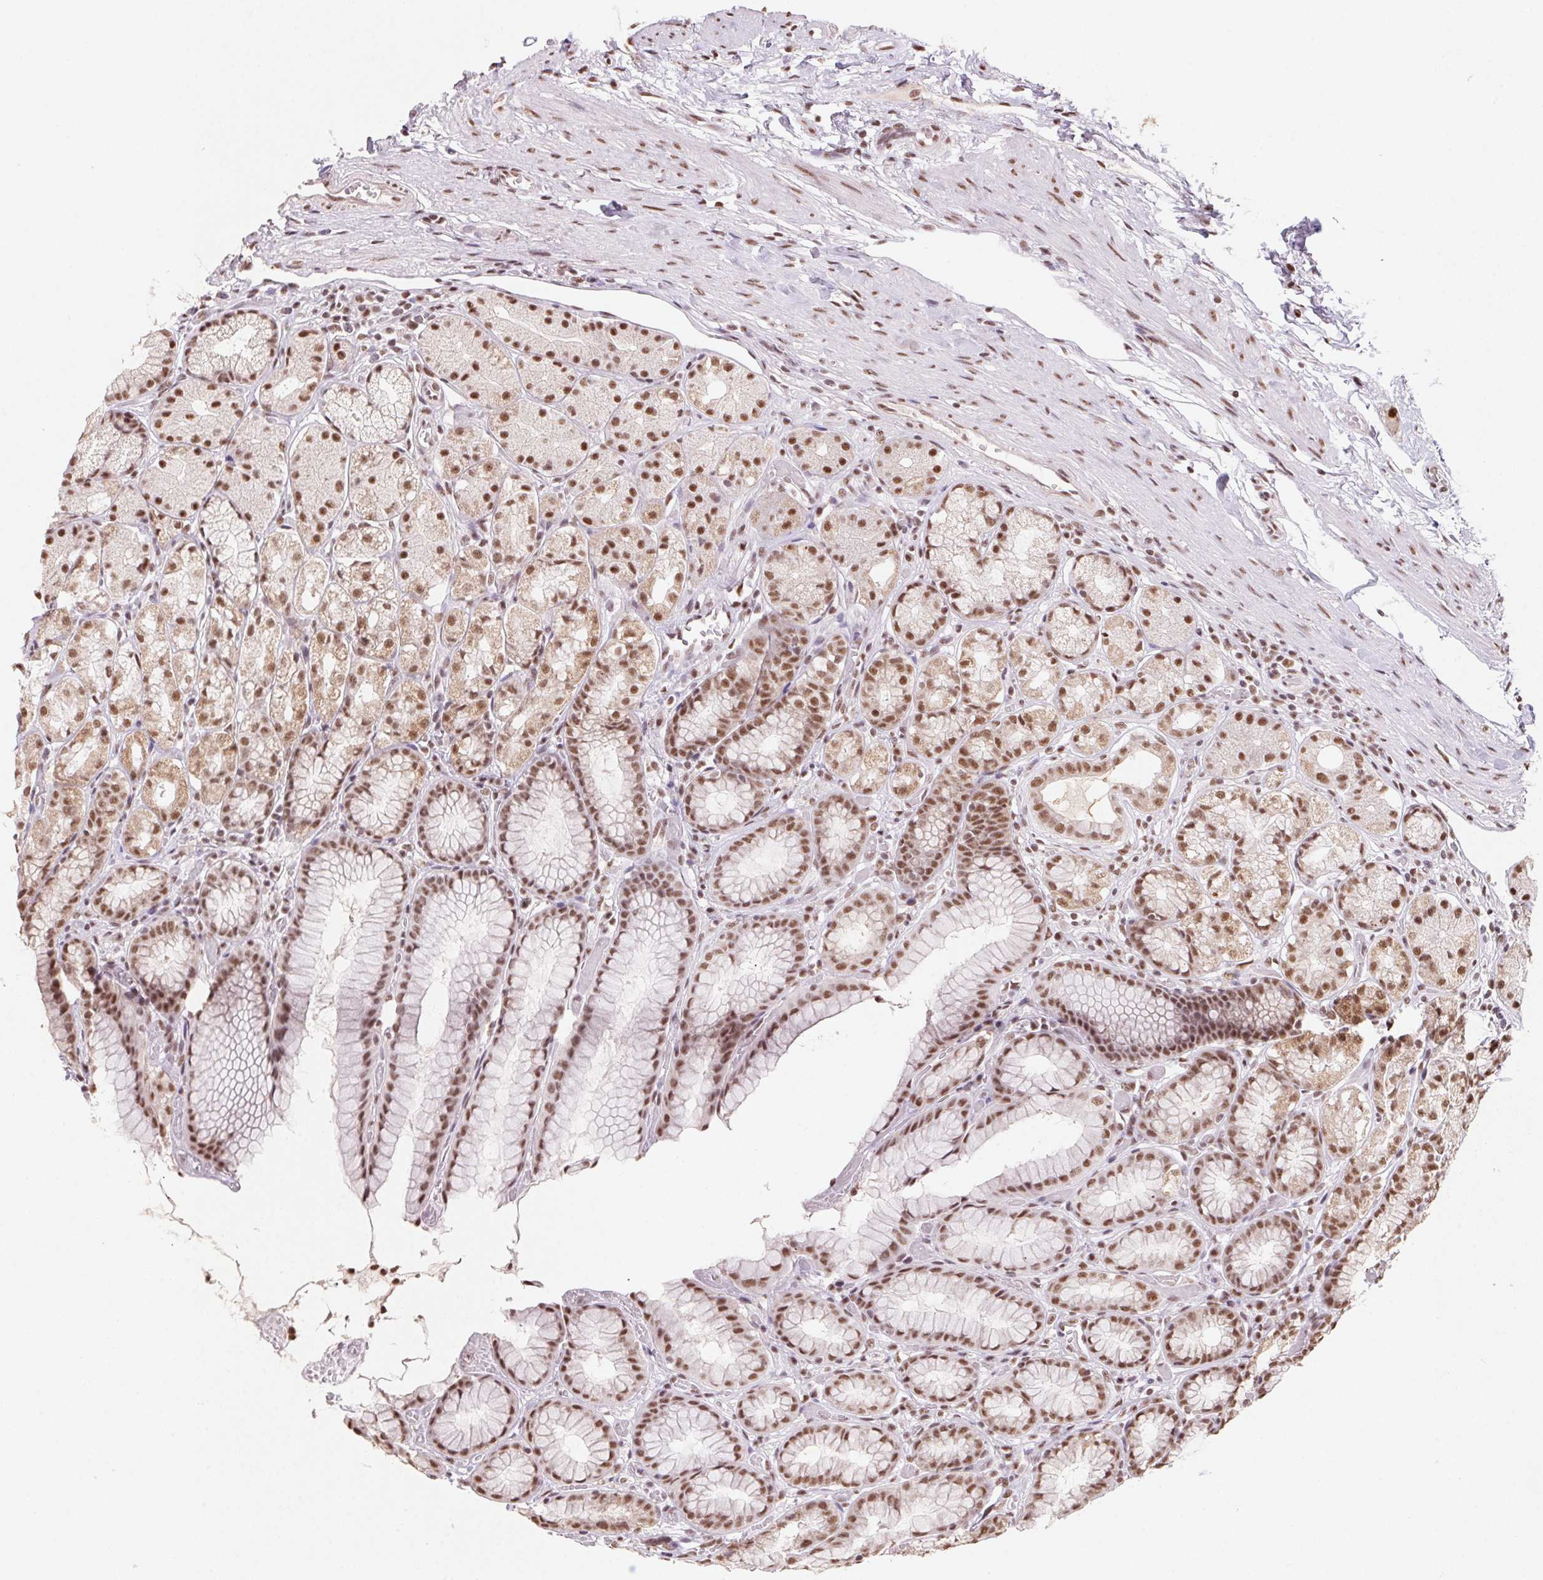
{"staining": {"intensity": "moderate", "quantity": ">75%", "location": "cytoplasmic/membranous,nuclear"}, "tissue": "stomach", "cell_type": "Glandular cells", "image_type": "normal", "snomed": [{"axis": "morphology", "description": "Normal tissue, NOS"}, {"axis": "topography", "description": "Stomach"}], "caption": "Benign stomach was stained to show a protein in brown. There is medium levels of moderate cytoplasmic/membranous,nuclear expression in about >75% of glandular cells. The staining was performed using DAB (3,3'-diaminobenzidine), with brown indicating positive protein expression. Nuclei are stained blue with hematoxylin.", "gene": "SNRPG", "patient": {"sex": "male", "age": 70}}